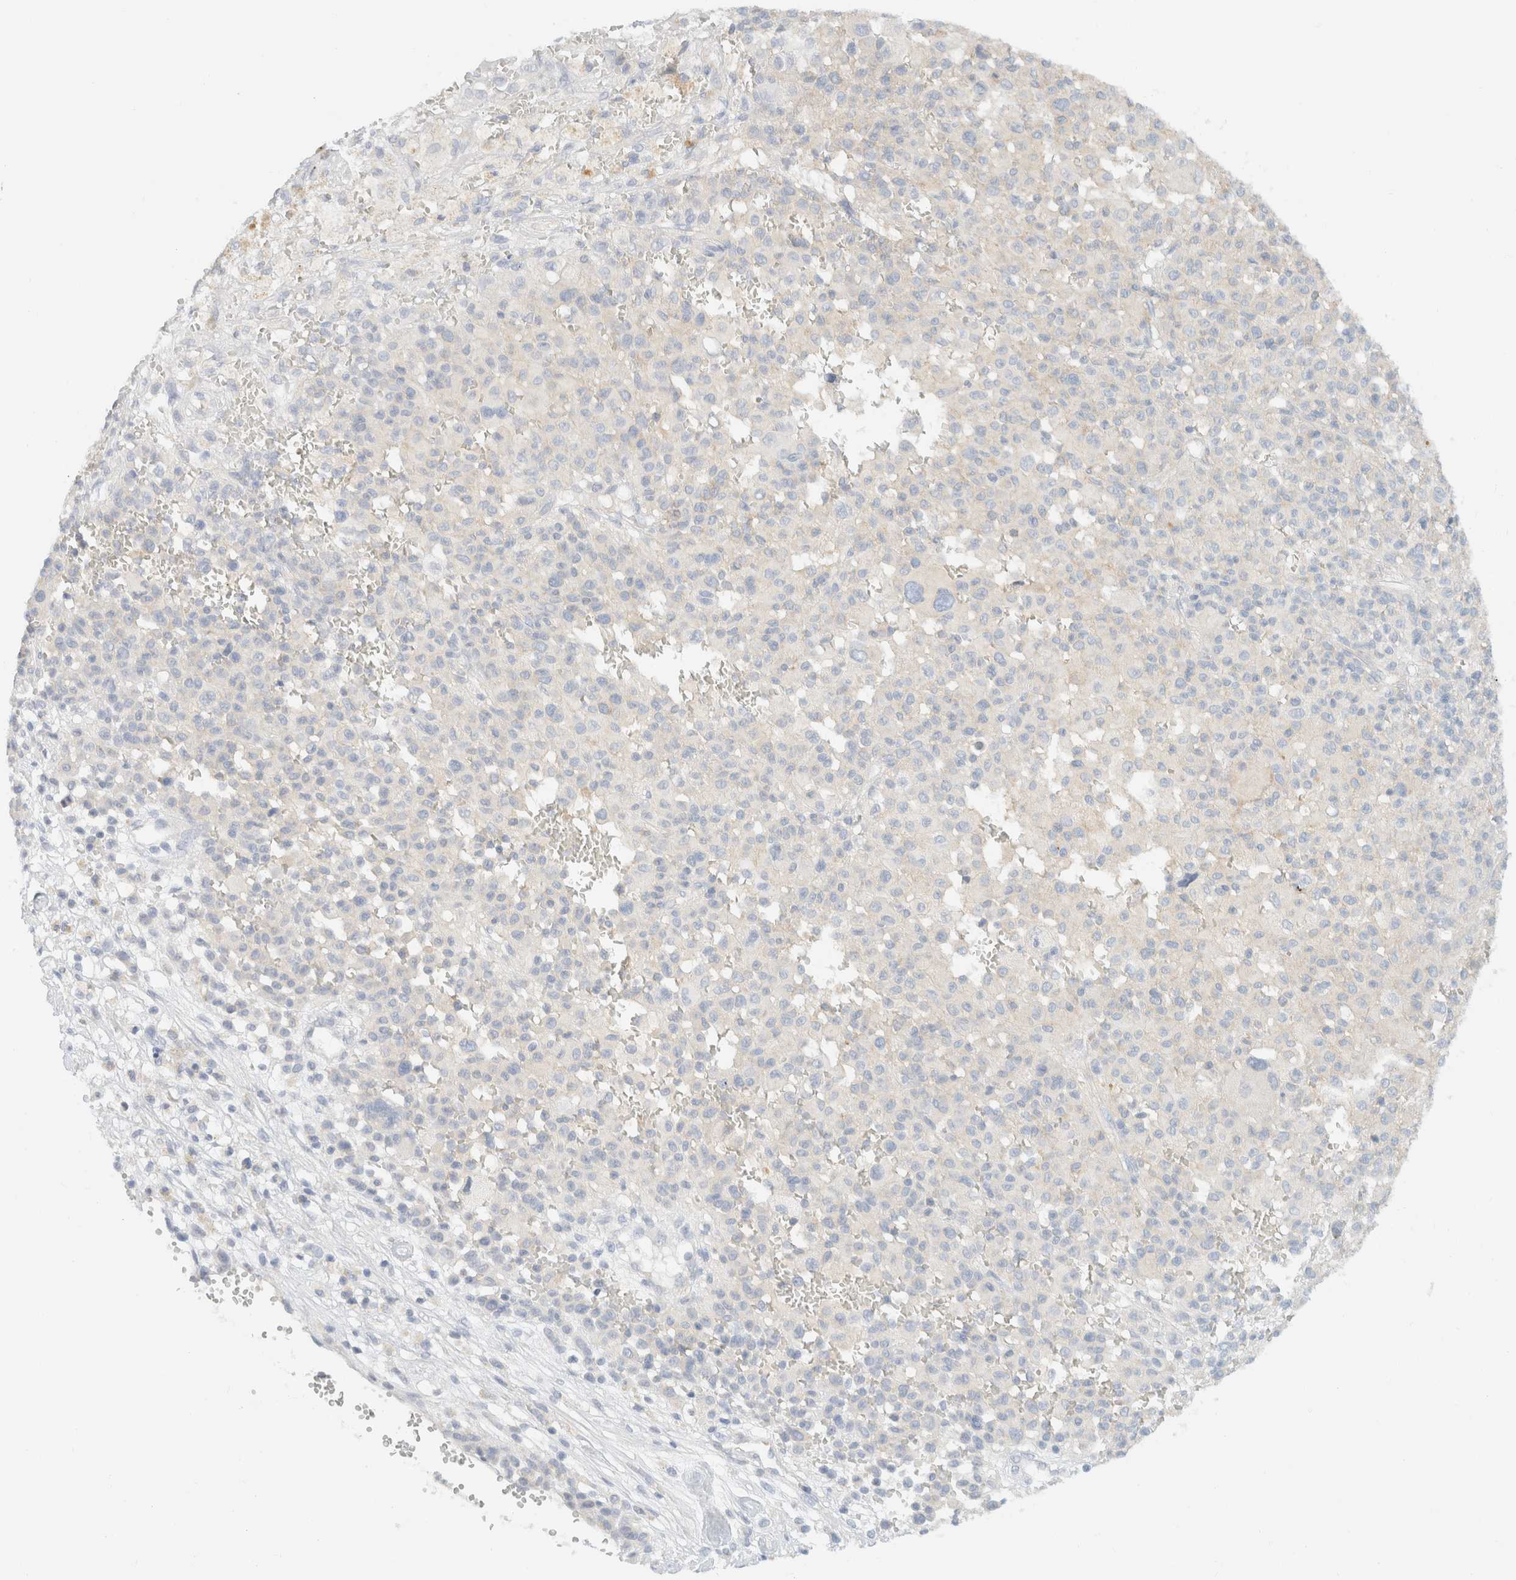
{"staining": {"intensity": "negative", "quantity": "none", "location": "none"}, "tissue": "melanoma", "cell_type": "Tumor cells", "image_type": "cancer", "snomed": [{"axis": "morphology", "description": "Malignant melanoma, Metastatic site"}, {"axis": "topography", "description": "Skin"}], "caption": "There is no significant expression in tumor cells of malignant melanoma (metastatic site).", "gene": "SH3GLB2", "patient": {"sex": "female", "age": 74}}